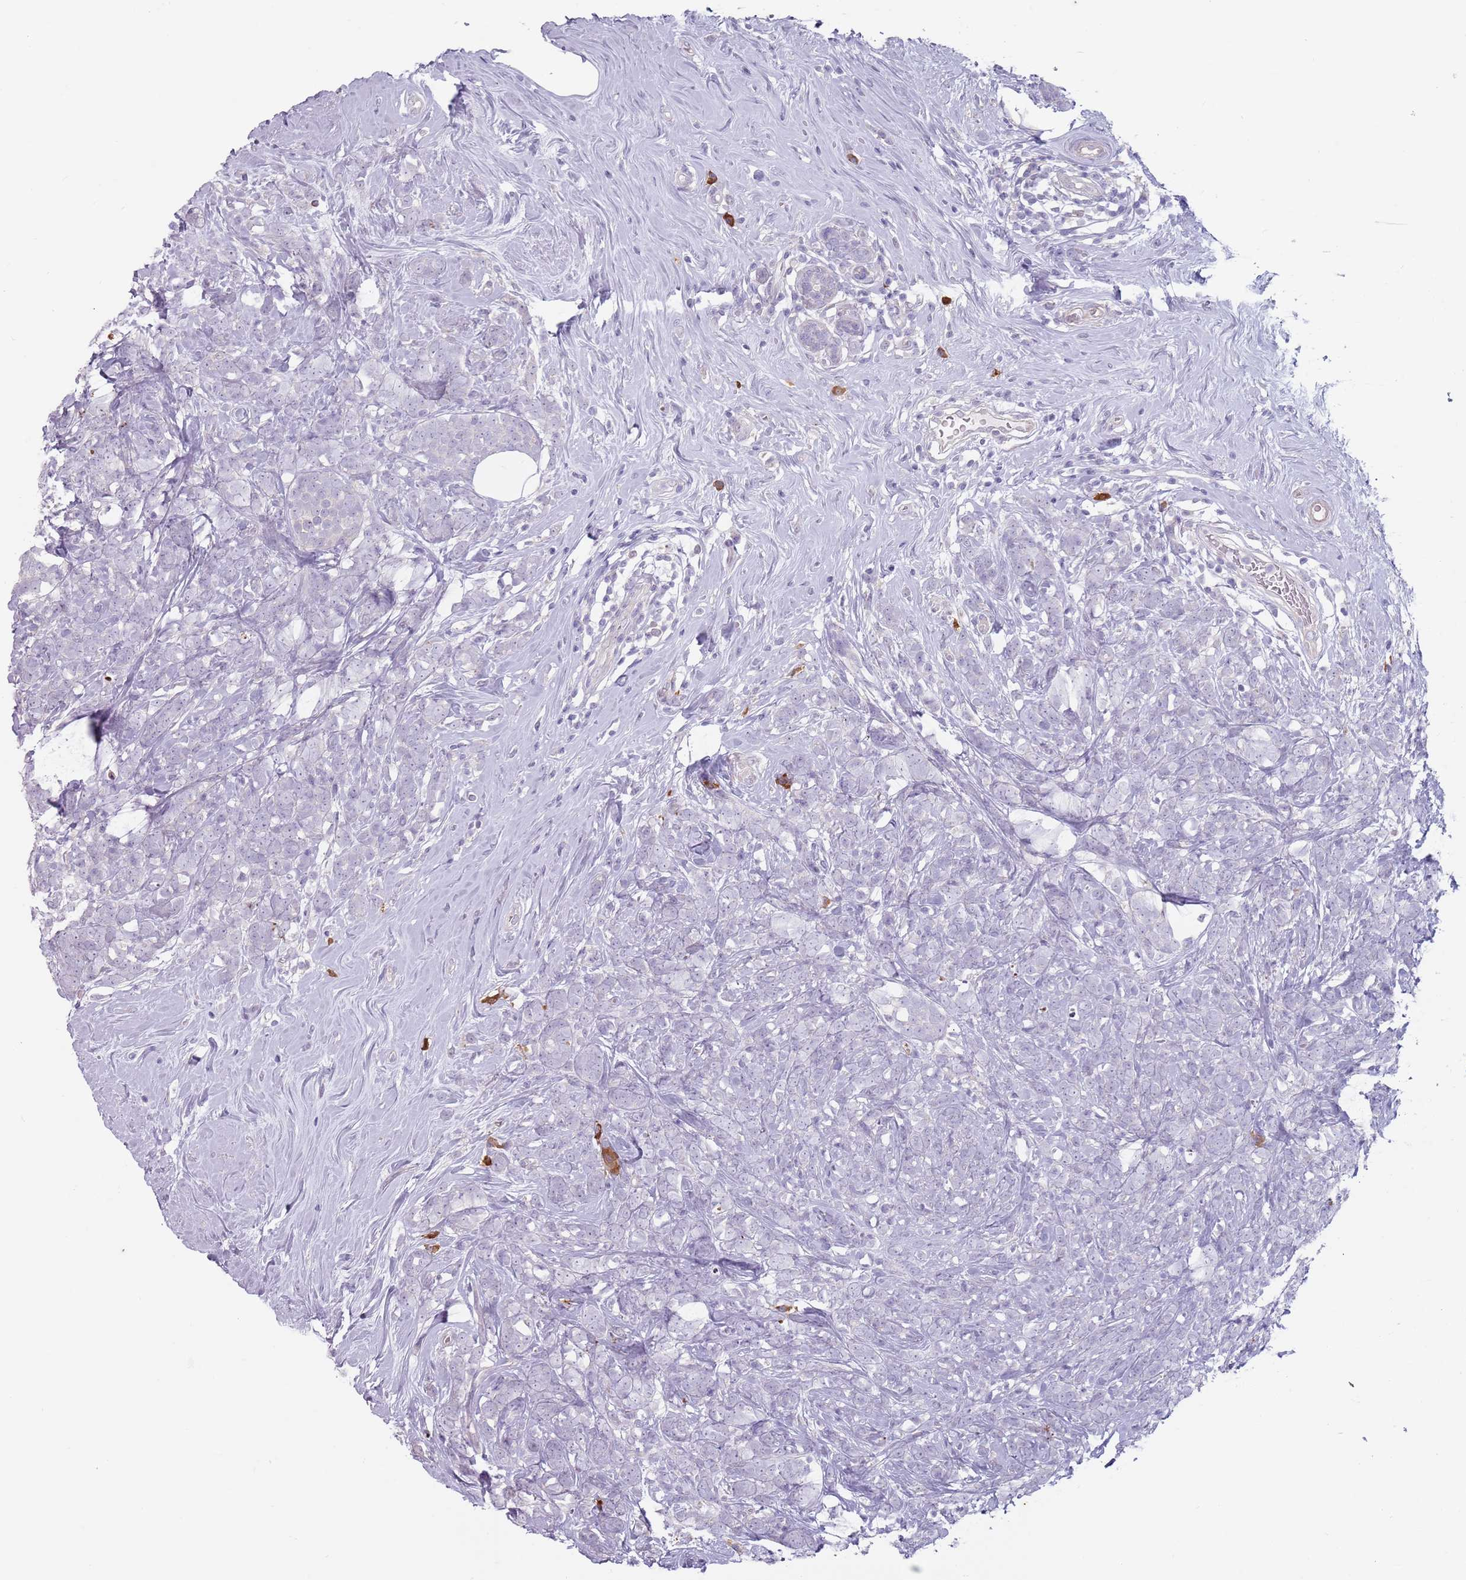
{"staining": {"intensity": "negative", "quantity": "none", "location": "none"}, "tissue": "breast cancer", "cell_type": "Tumor cells", "image_type": "cancer", "snomed": [{"axis": "morphology", "description": "Lobular carcinoma"}, {"axis": "topography", "description": "Breast"}], "caption": "Immunohistochemistry histopathology image of neoplastic tissue: breast cancer stained with DAB displays no significant protein expression in tumor cells.", "gene": "DXO", "patient": {"sex": "female", "age": 58}}